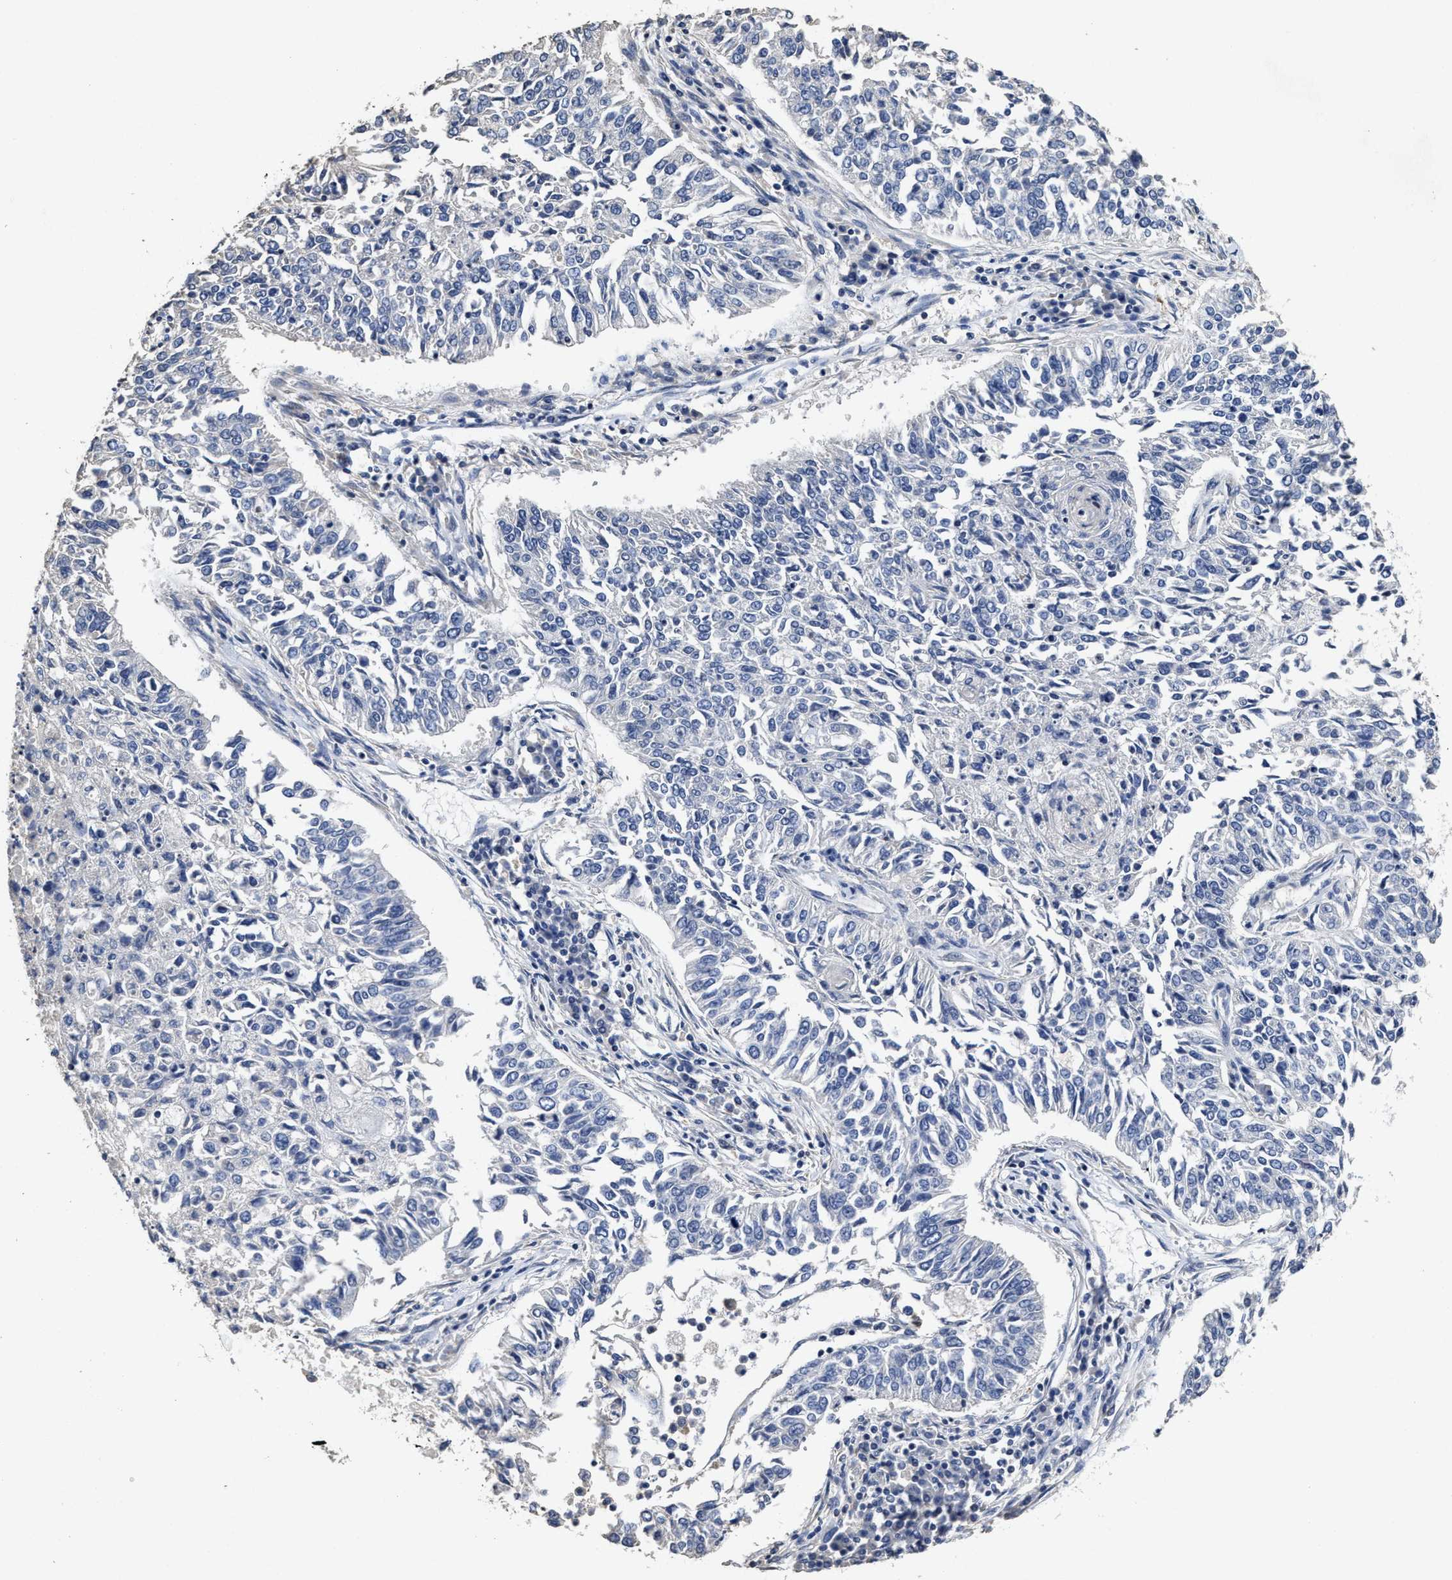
{"staining": {"intensity": "negative", "quantity": "none", "location": "none"}, "tissue": "lung cancer", "cell_type": "Tumor cells", "image_type": "cancer", "snomed": [{"axis": "morphology", "description": "Normal tissue, NOS"}, {"axis": "morphology", "description": "Squamous cell carcinoma, NOS"}, {"axis": "topography", "description": "Cartilage tissue"}, {"axis": "topography", "description": "Bronchus"}, {"axis": "topography", "description": "Lung"}], "caption": "The histopathology image exhibits no significant staining in tumor cells of lung squamous cell carcinoma.", "gene": "ZFAT", "patient": {"sex": "female", "age": 49}}